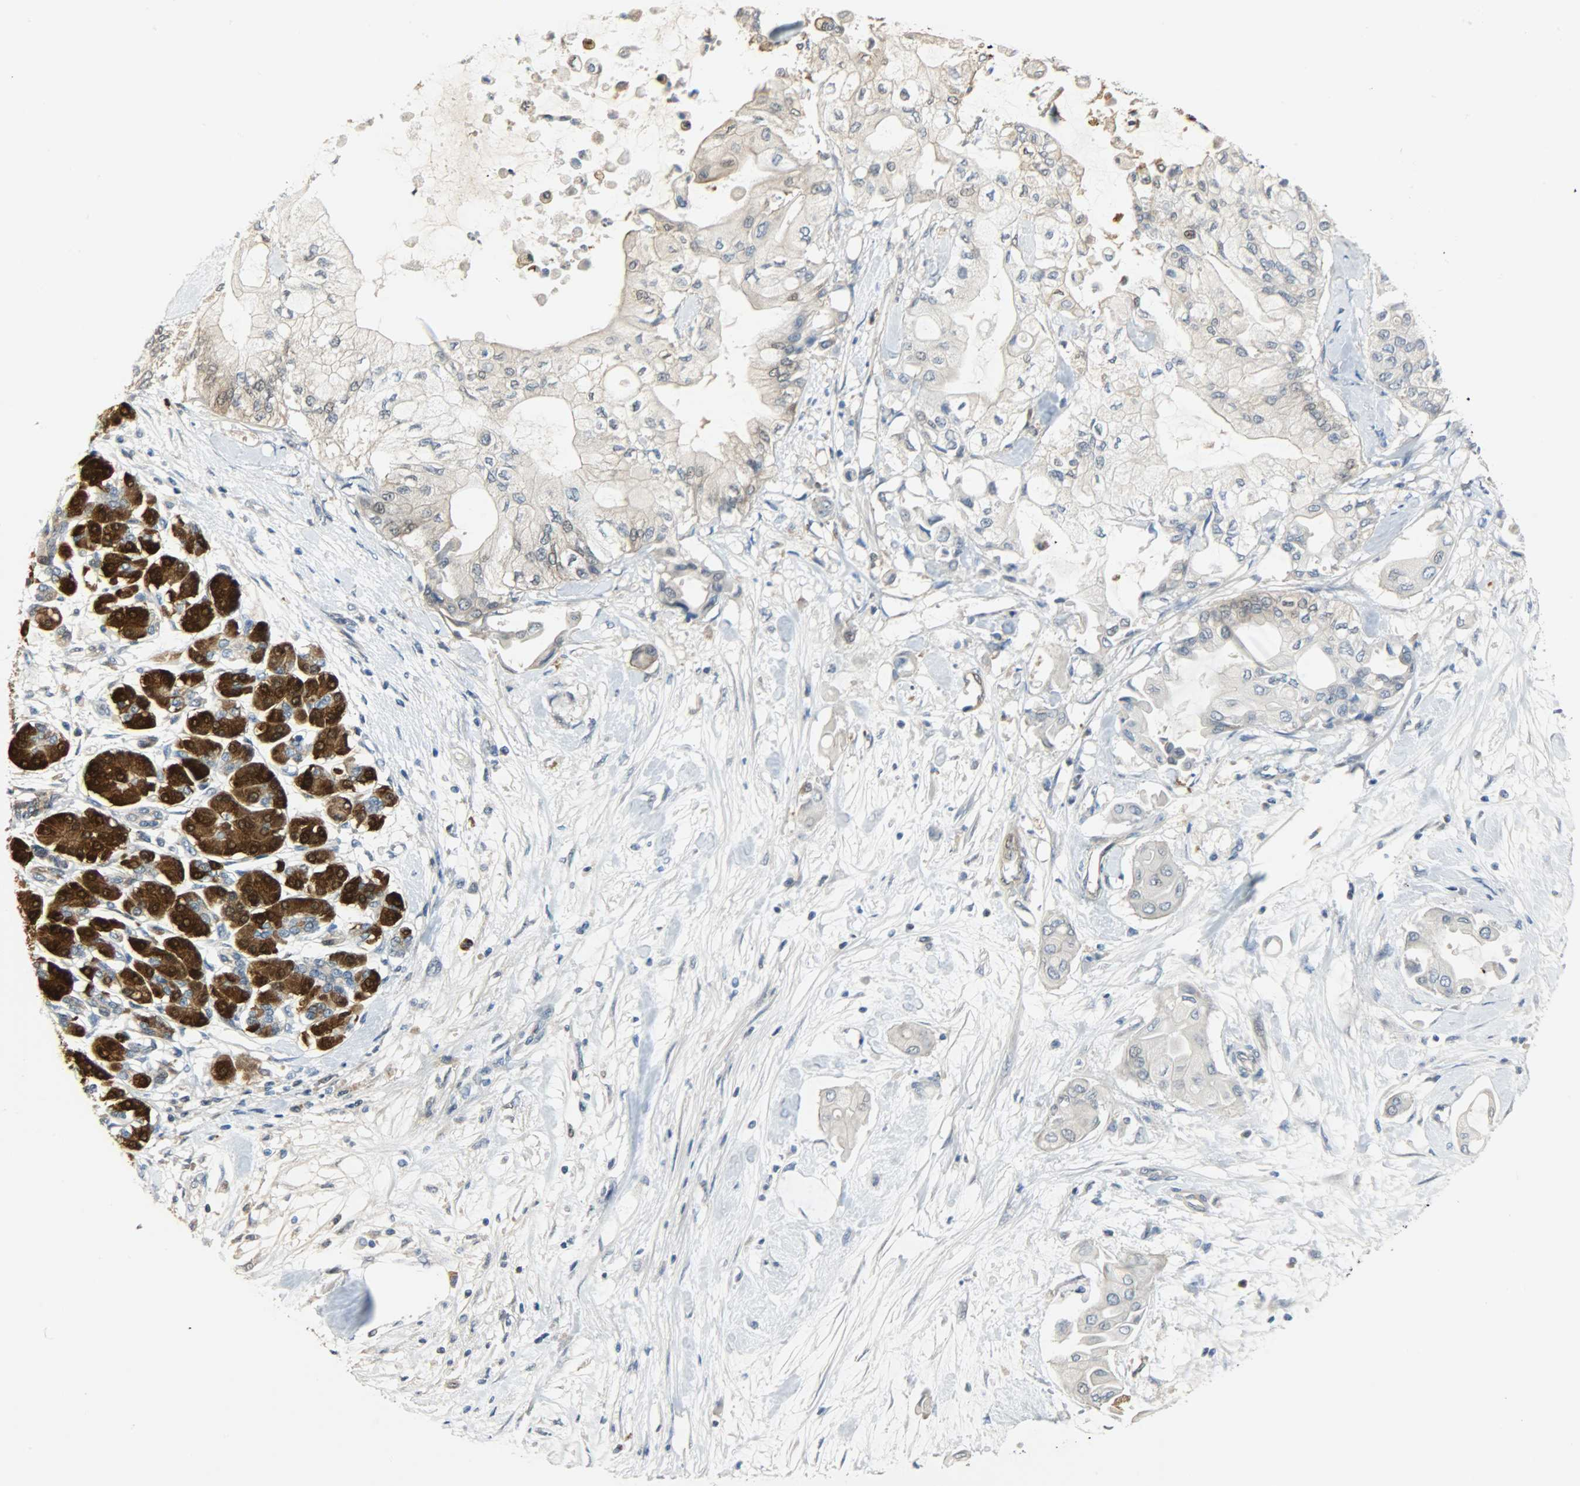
{"staining": {"intensity": "weak", "quantity": "25%-75%", "location": "cytoplasmic/membranous,nuclear"}, "tissue": "pancreatic cancer", "cell_type": "Tumor cells", "image_type": "cancer", "snomed": [{"axis": "morphology", "description": "Adenocarcinoma, NOS"}, {"axis": "morphology", "description": "Adenocarcinoma, metastatic, NOS"}, {"axis": "topography", "description": "Lymph node"}, {"axis": "topography", "description": "Pancreas"}, {"axis": "topography", "description": "Duodenum"}], "caption": "Pancreatic metastatic adenocarcinoma tissue reveals weak cytoplasmic/membranous and nuclear expression in about 25%-75% of tumor cells, visualized by immunohistochemistry.", "gene": "EIF4EBP1", "patient": {"sex": "female", "age": 64}}